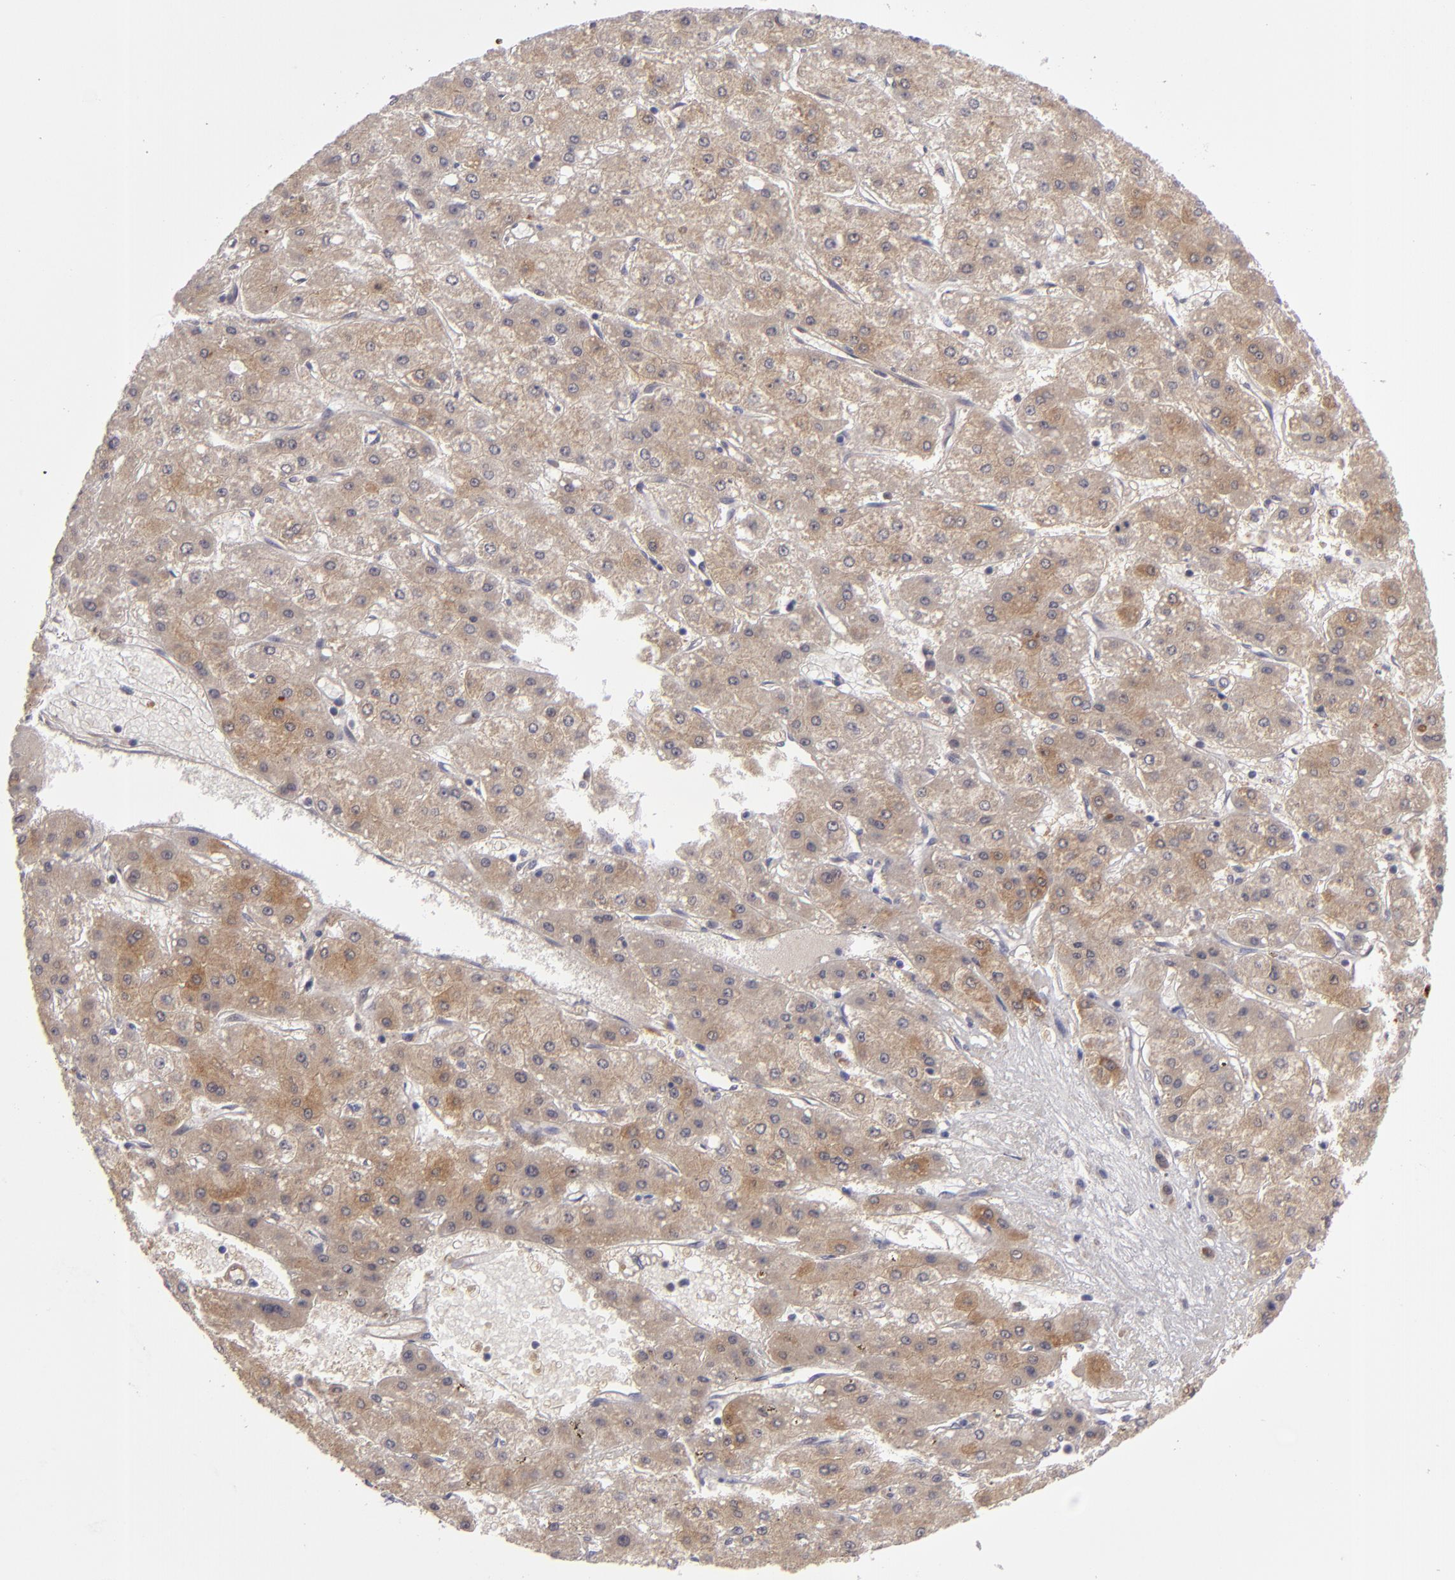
{"staining": {"intensity": "moderate", "quantity": ">75%", "location": "cytoplasmic/membranous"}, "tissue": "liver cancer", "cell_type": "Tumor cells", "image_type": "cancer", "snomed": [{"axis": "morphology", "description": "Carcinoma, Hepatocellular, NOS"}, {"axis": "topography", "description": "Liver"}], "caption": "This micrograph exhibits immunohistochemistry staining of hepatocellular carcinoma (liver), with medium moderate cytoplasmic/membranous expression in about >75% of tumor cells.", "gene": "SH2D4A", "patient": {"sex": "female", "age": 52}}